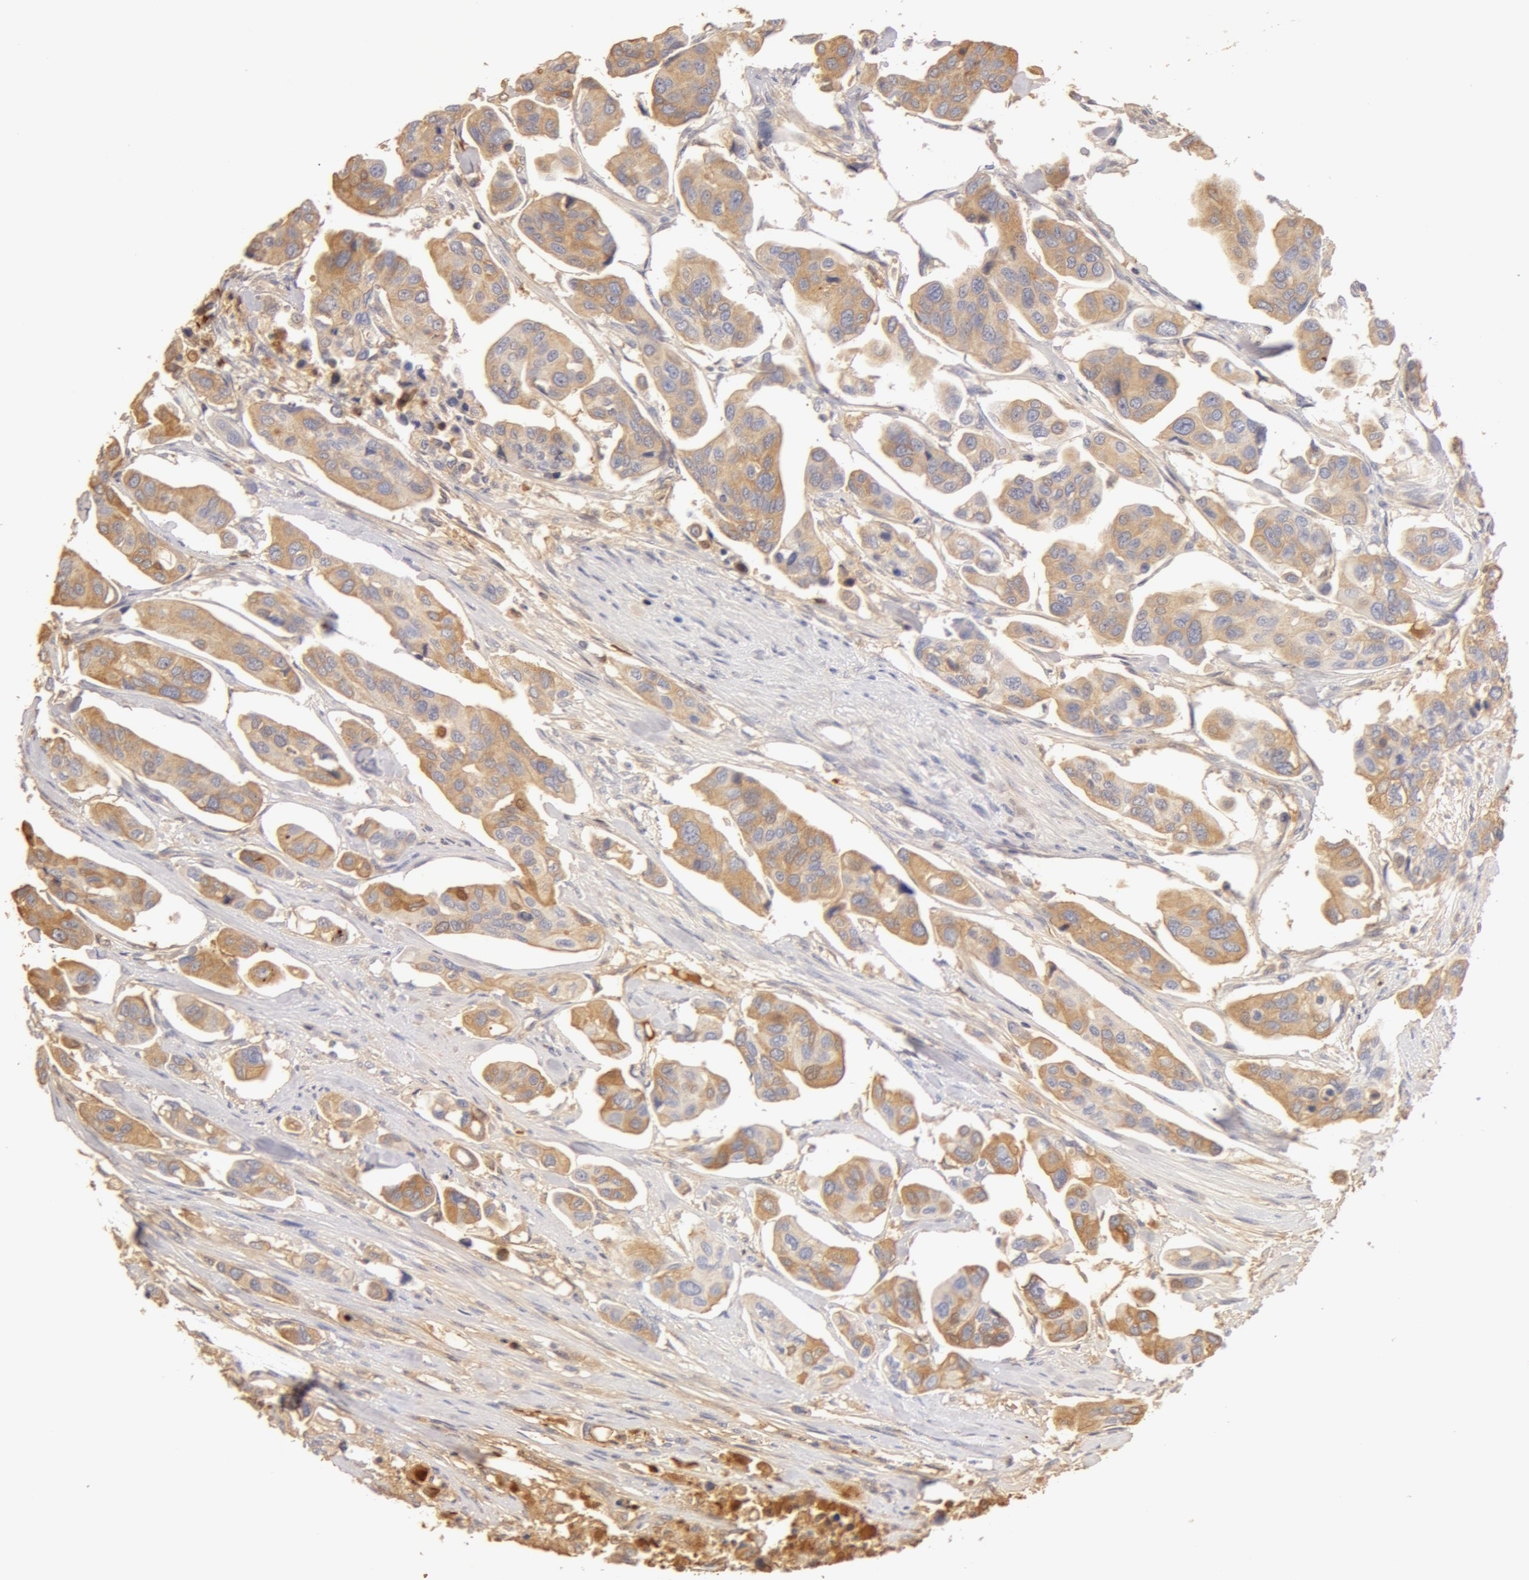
{"staining": {"intensity": "moderate", "quantity": ">75%", "location": "cytoplasmic/membranous"}, "tissue": "urothelial cancer", "cell_type": "Tumor cells", "image_type": "cancer", "snomed": [{"axis": "morphology", "description": "Adenocarcinoma, NOS"}, {"axis": "topography", "description": "Urinary bladder"}], "caption": "This is an image of immunohistochemistry (IHC) staining of adenocarcinoma, which shows moderate staining in the cytoplasmic/membranous of tumor cells.", "gene": "TF", "patient": {"sex": "male", "age": 61}}